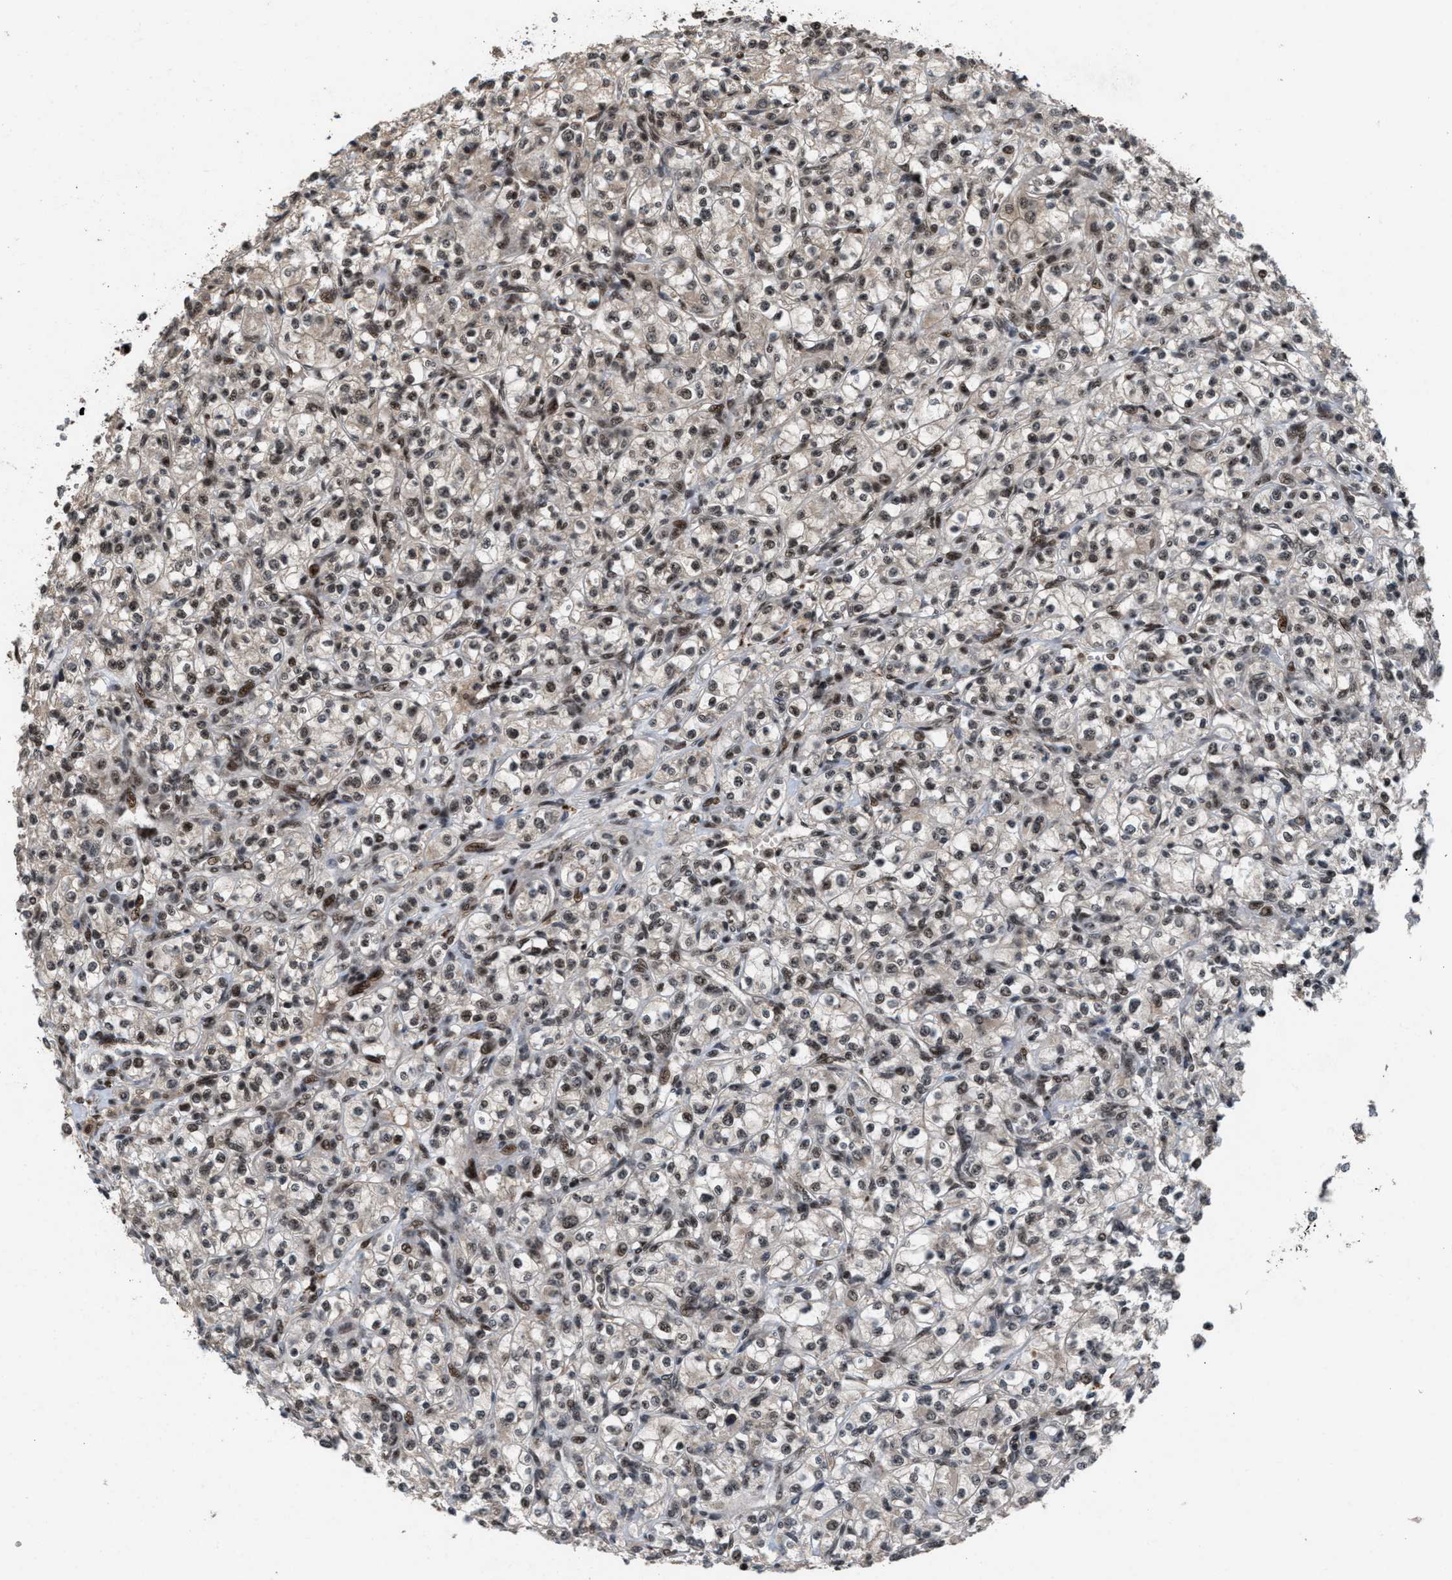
{"staining": {"intensity": "weak", "quantity": ">75%", "location": "nuclear"}, "tissue": "renal cancer", "cell_type": "Tumor cells", "image_type": "cancer", "snomed": [{"axis": "morphology", "description": "Adenocarcinoma, NOS"}, {"axis": "topography", "description": "Kidney"}], "caption": "Immunohistochemical staining of renal adenocarcinoma demonstrates weak nuclear protein expression in approximately >75% of tumor cells.", "gene": "PRPF4", "patient": {"sex": "male", "age": 77}}